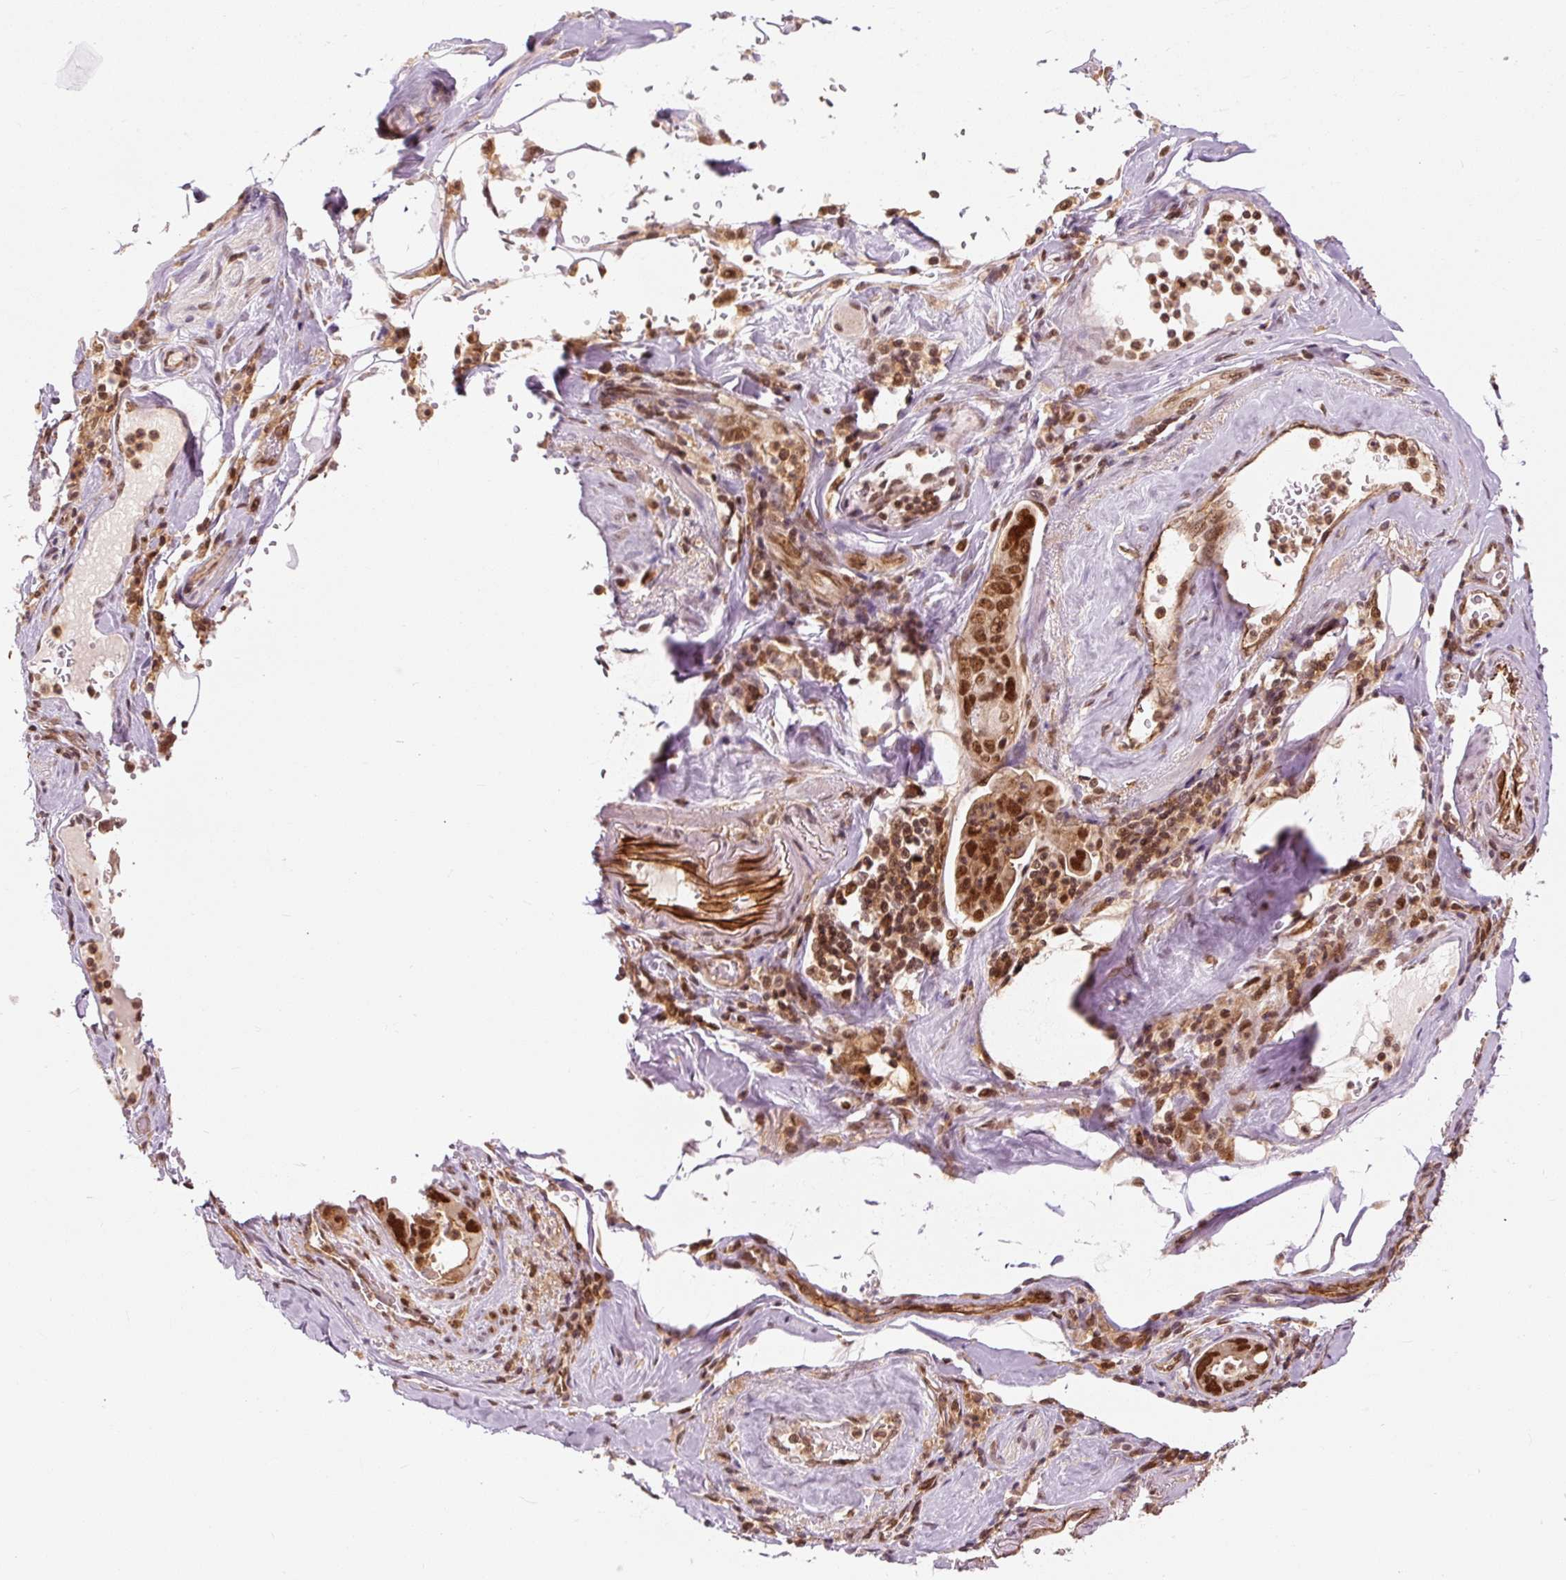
{"staining": {"intensity": "strong", "quantity": ">75%", "location": "cytoplasmic/membranous,nuclear"}, "tissue": "pancreatic cancer", "cell_type": "Tumor cells", "image_type": "cancer", "snomed": [{"axis": "morphology", "description": "Adenocarcinoma, NOS"}, {"axis": "topography", "description": "Pancreas"}], "caption": "IHC (DAB (3,3'-diaminobenzidine)) staining of pancreatic cancer (adenocarcinoma) displays strong cytoplasmic/membranous and nuclear protein positivity in about >75% of tumor cells. (Stains: DAB in brown, nuclei in blue, Microscopy: brightfield microscopy at high magnification).", "gene": "CSTF1", "patient": {"sex": "male", "age": 70}}